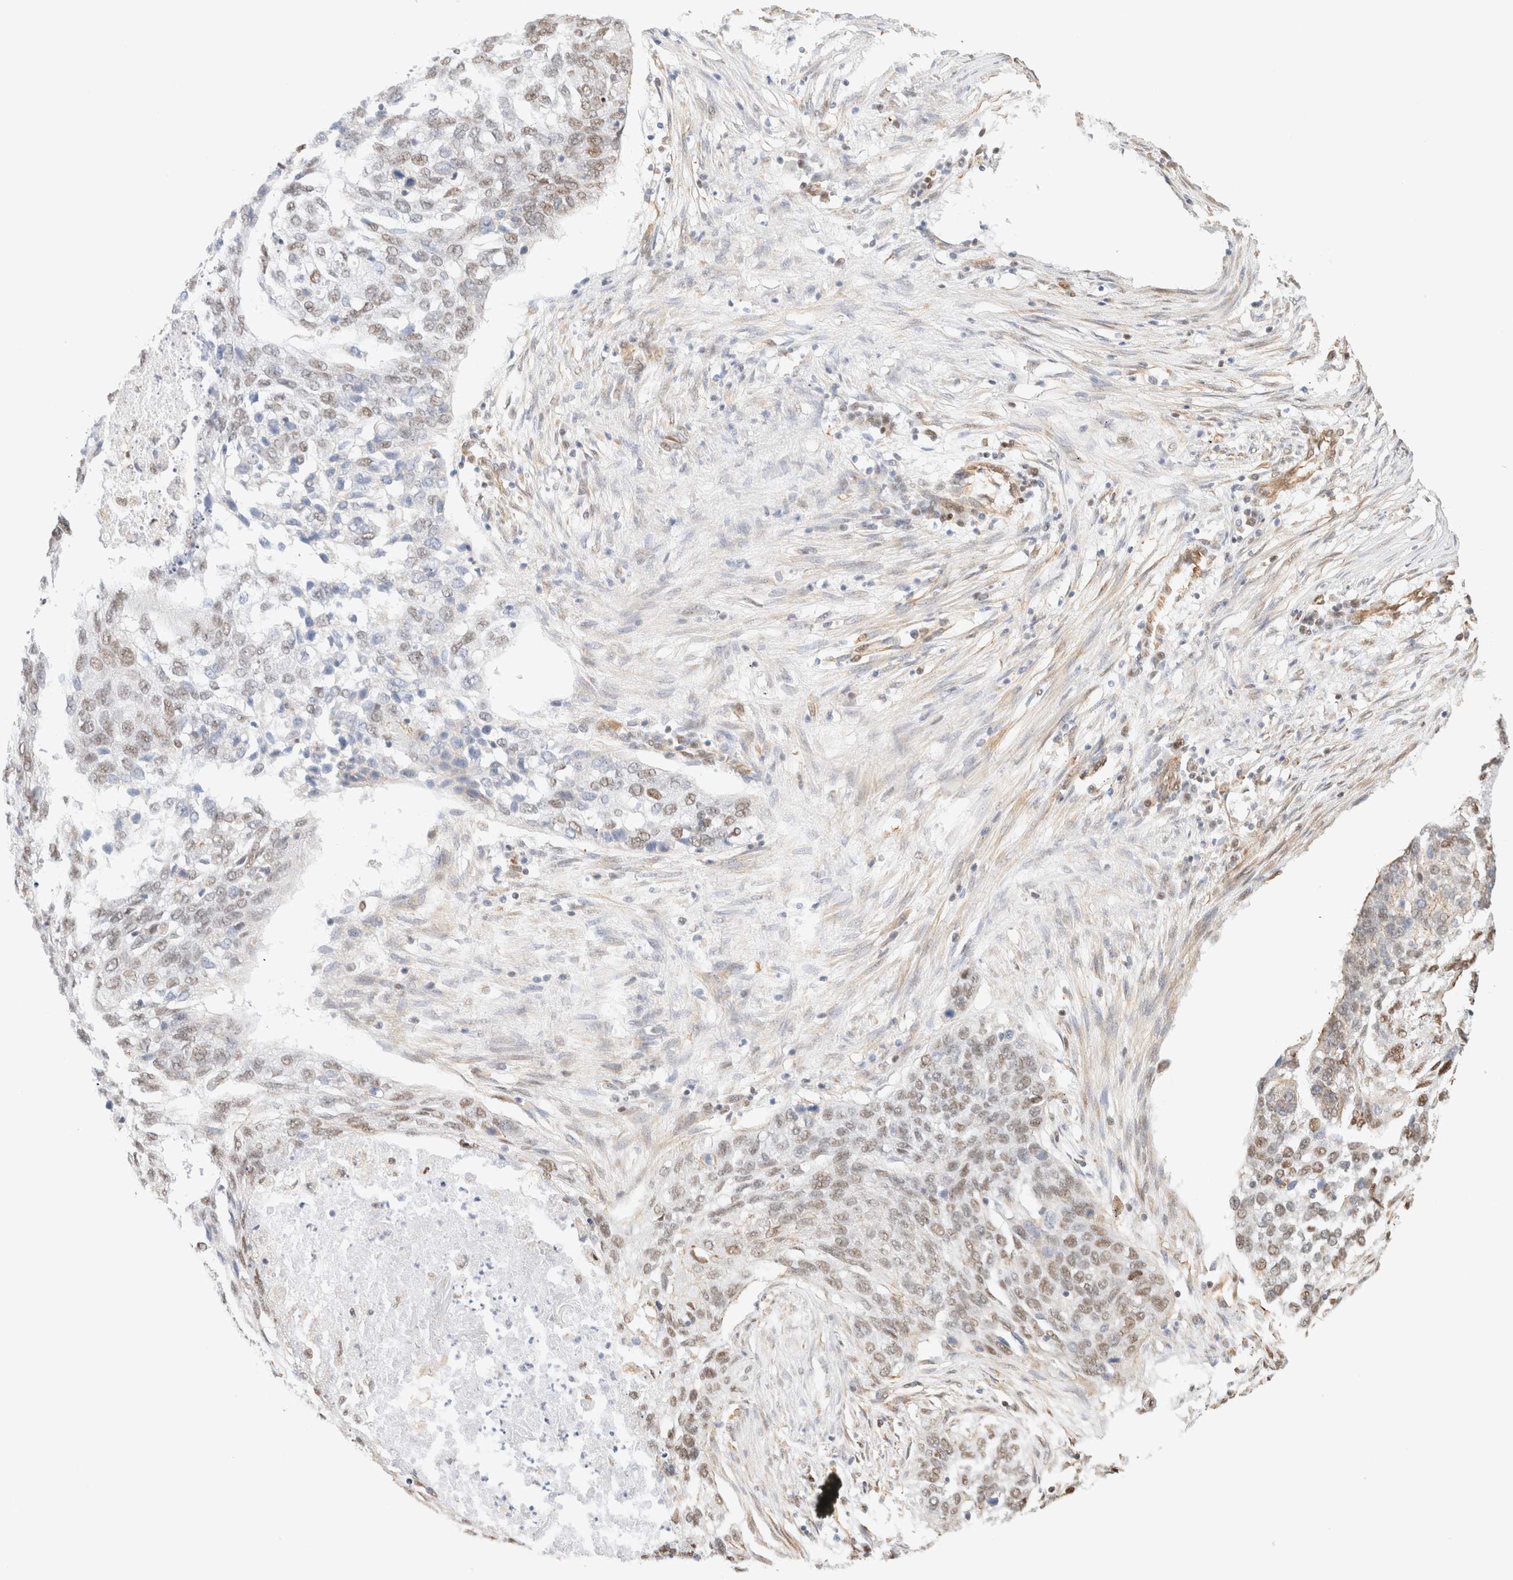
{"staining": {"intensity": "weak", "quantity": "25%-75%", "location": "nuclear"}, "tissue": "lung cancer", "cell_type": "Tumor cells", "image_type": "cancer", "snomed": [{"axis": "morphology", "description": "Squamous cell carcinoma, NOS"}, {"axis": "topography", "description": "Lung"}], "caption": "Protein expression analysis of lung squamous cell carcinoma demonstrates weak nuclear positivity in about 25%-75% of tumor cells. The staining was performed using DAB (3,3'-diaminobenzidine), with brown indicating positive protein expression. Nuclei are stained blue with hematoxylin.", "gene": "ARID5A", "patient": {"sex": "female", "age": 63}}